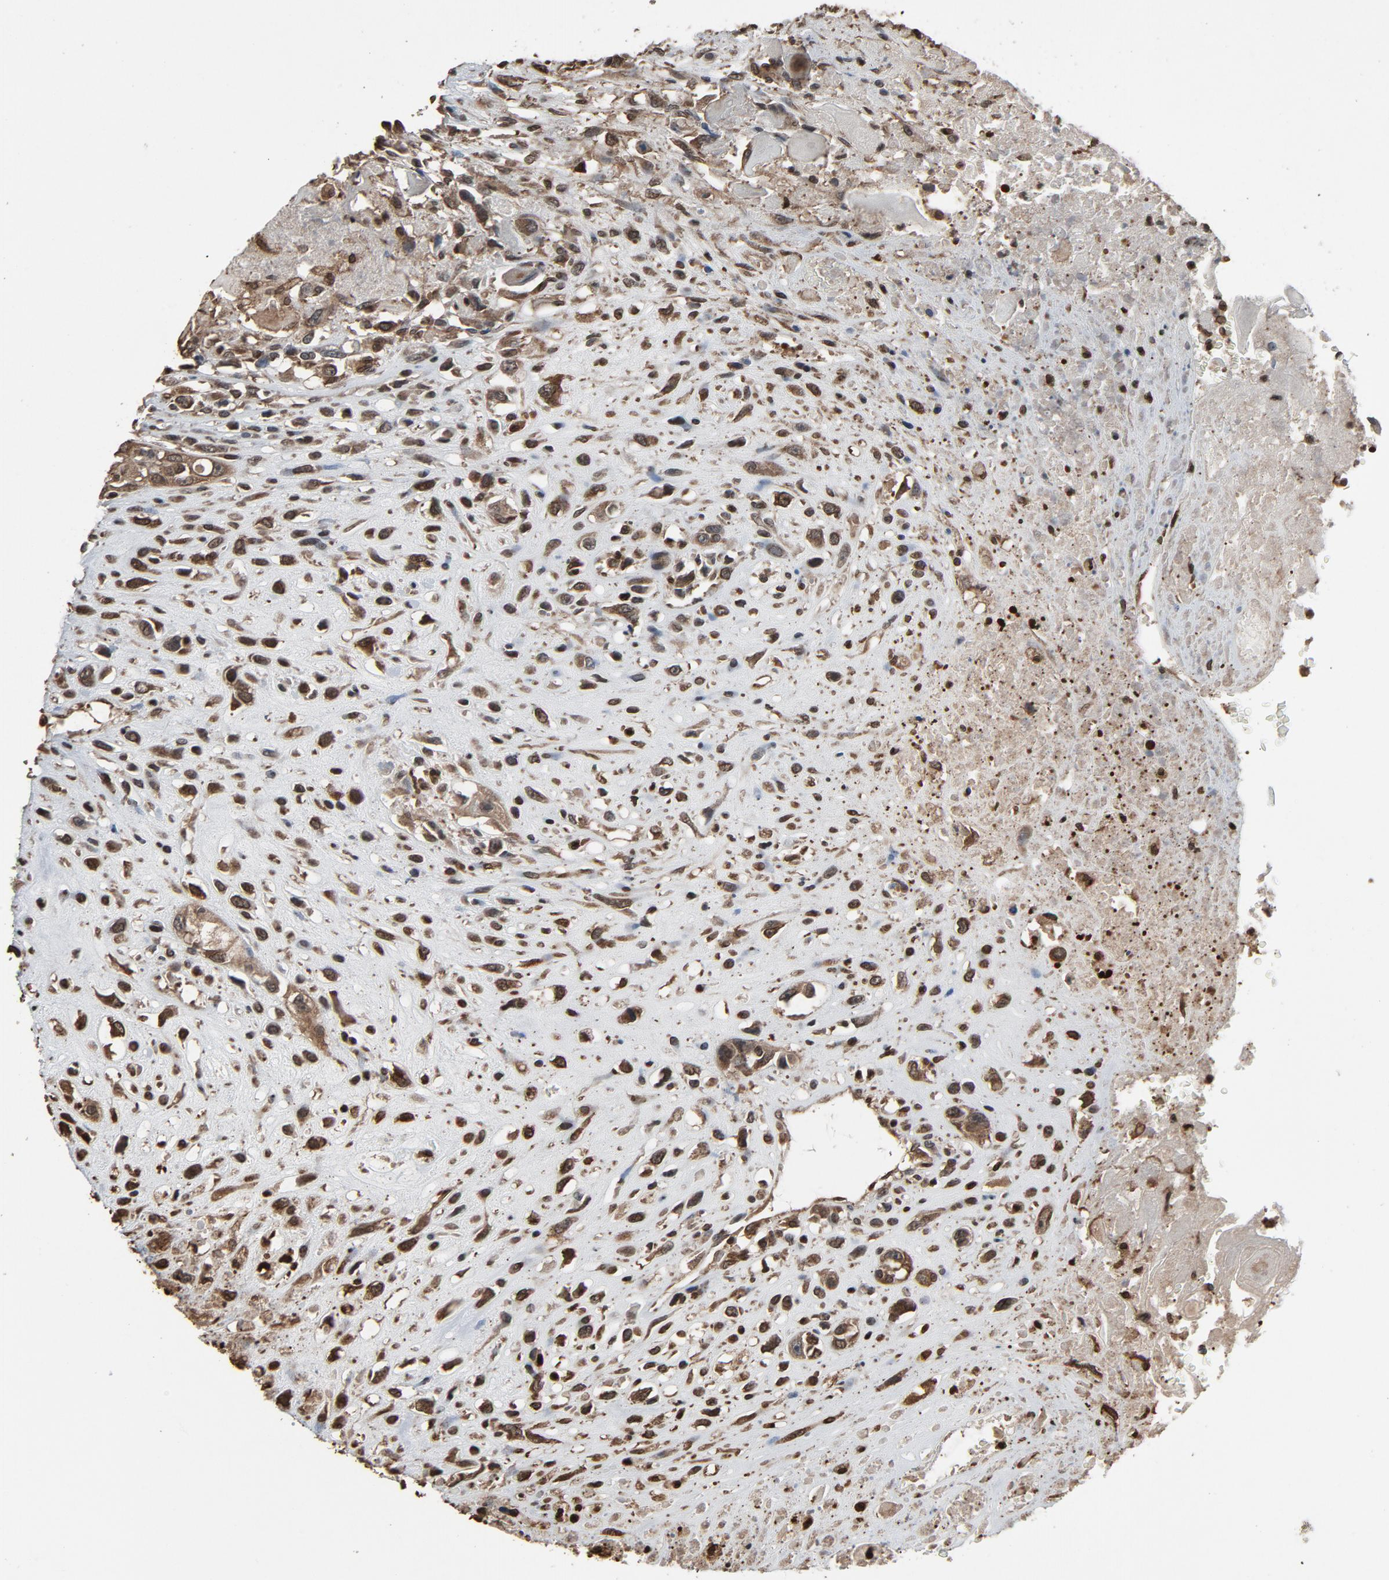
{"staining": {"intensity": "weak", "quantity": "25%-75%", "location": "cytoplasmic/membranous,nuclear"}, "tissue": "head and neck cancer", "cell_type": "Tumor cells", "image_type": "cancer", "snomed": [{"axis": "morphology", "description": "Necrosis, NOS"}, {"axis": "morphology", "description": "Neoplasm, malignant, NOS"}, {"axis": "topography", "description": "Salivary gland"}, {"axis": "topography", "description": "Head-Neck"}], "caption": "An image of head and neck cancer (neoplasm (malignant)) stained for a protein demonstrates weak cytoplasmic/membranous and nuclear brown staining in tumor cells.", "gene": "UBE2D1", "patient": {"sex": "male", "age": 43}}